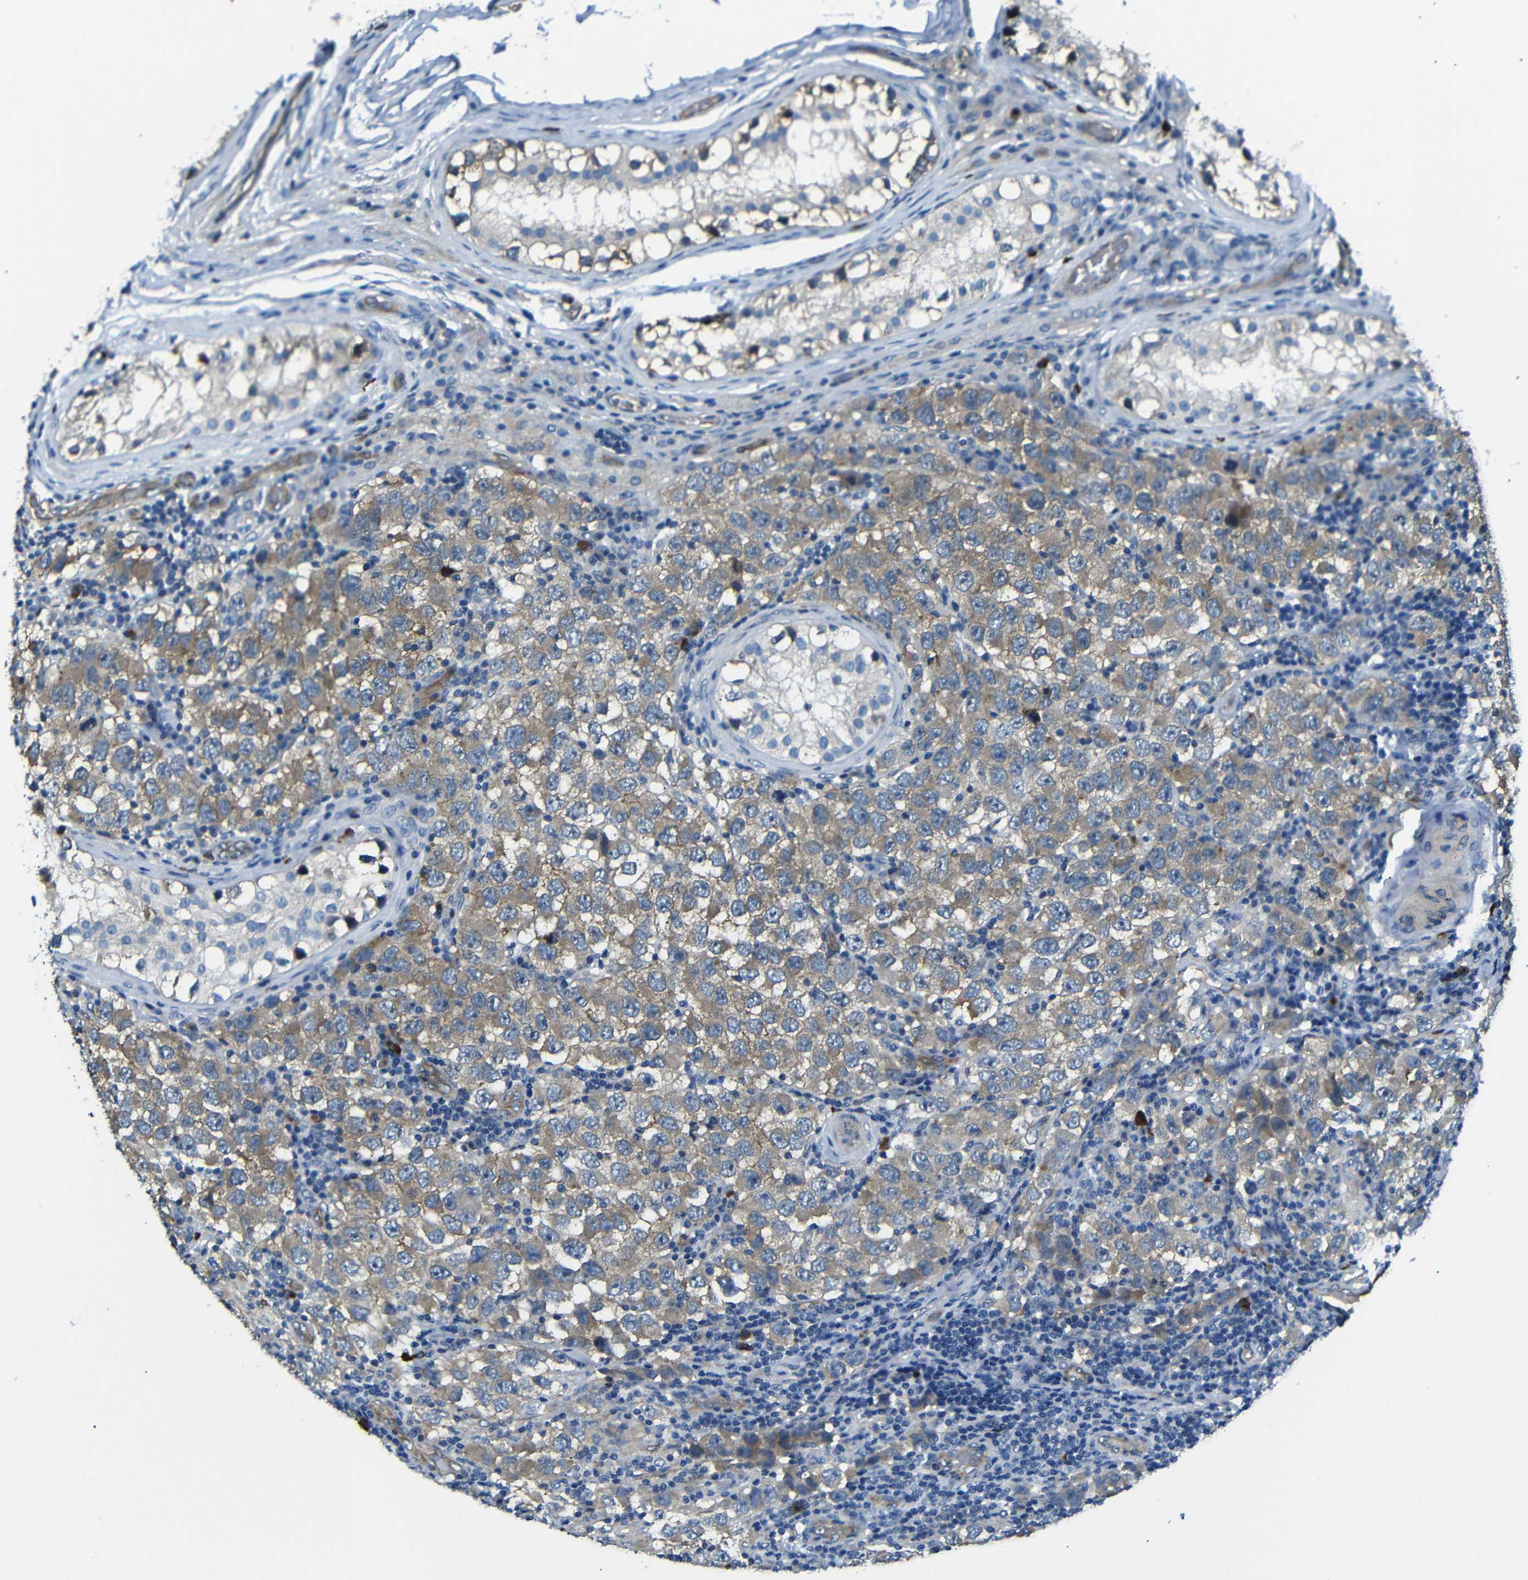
{"staining": {"intensity": "moderate", "quantity": ">75%", "location": "cytoplasmic/membranous"}, "tissue": "testis cancer", "cell_type": "Tumor cells", "image_type": "cancer", "snomed": [{"axis": "morphology", "description": "Carcinoma, Embryonal, NOS"}, {"axis": "topography", "description": "Testis"}], "caption": "Testis cancer stained for a protein displays moderate cytoplasmic/membranous positivity in tumor cells. (DAB (3,3'-diaminobenzidine) IHC with brightfield microscopy, high magnification).", "gene": "MYO1B", "patient": {"sex": "male", "age": 21}}